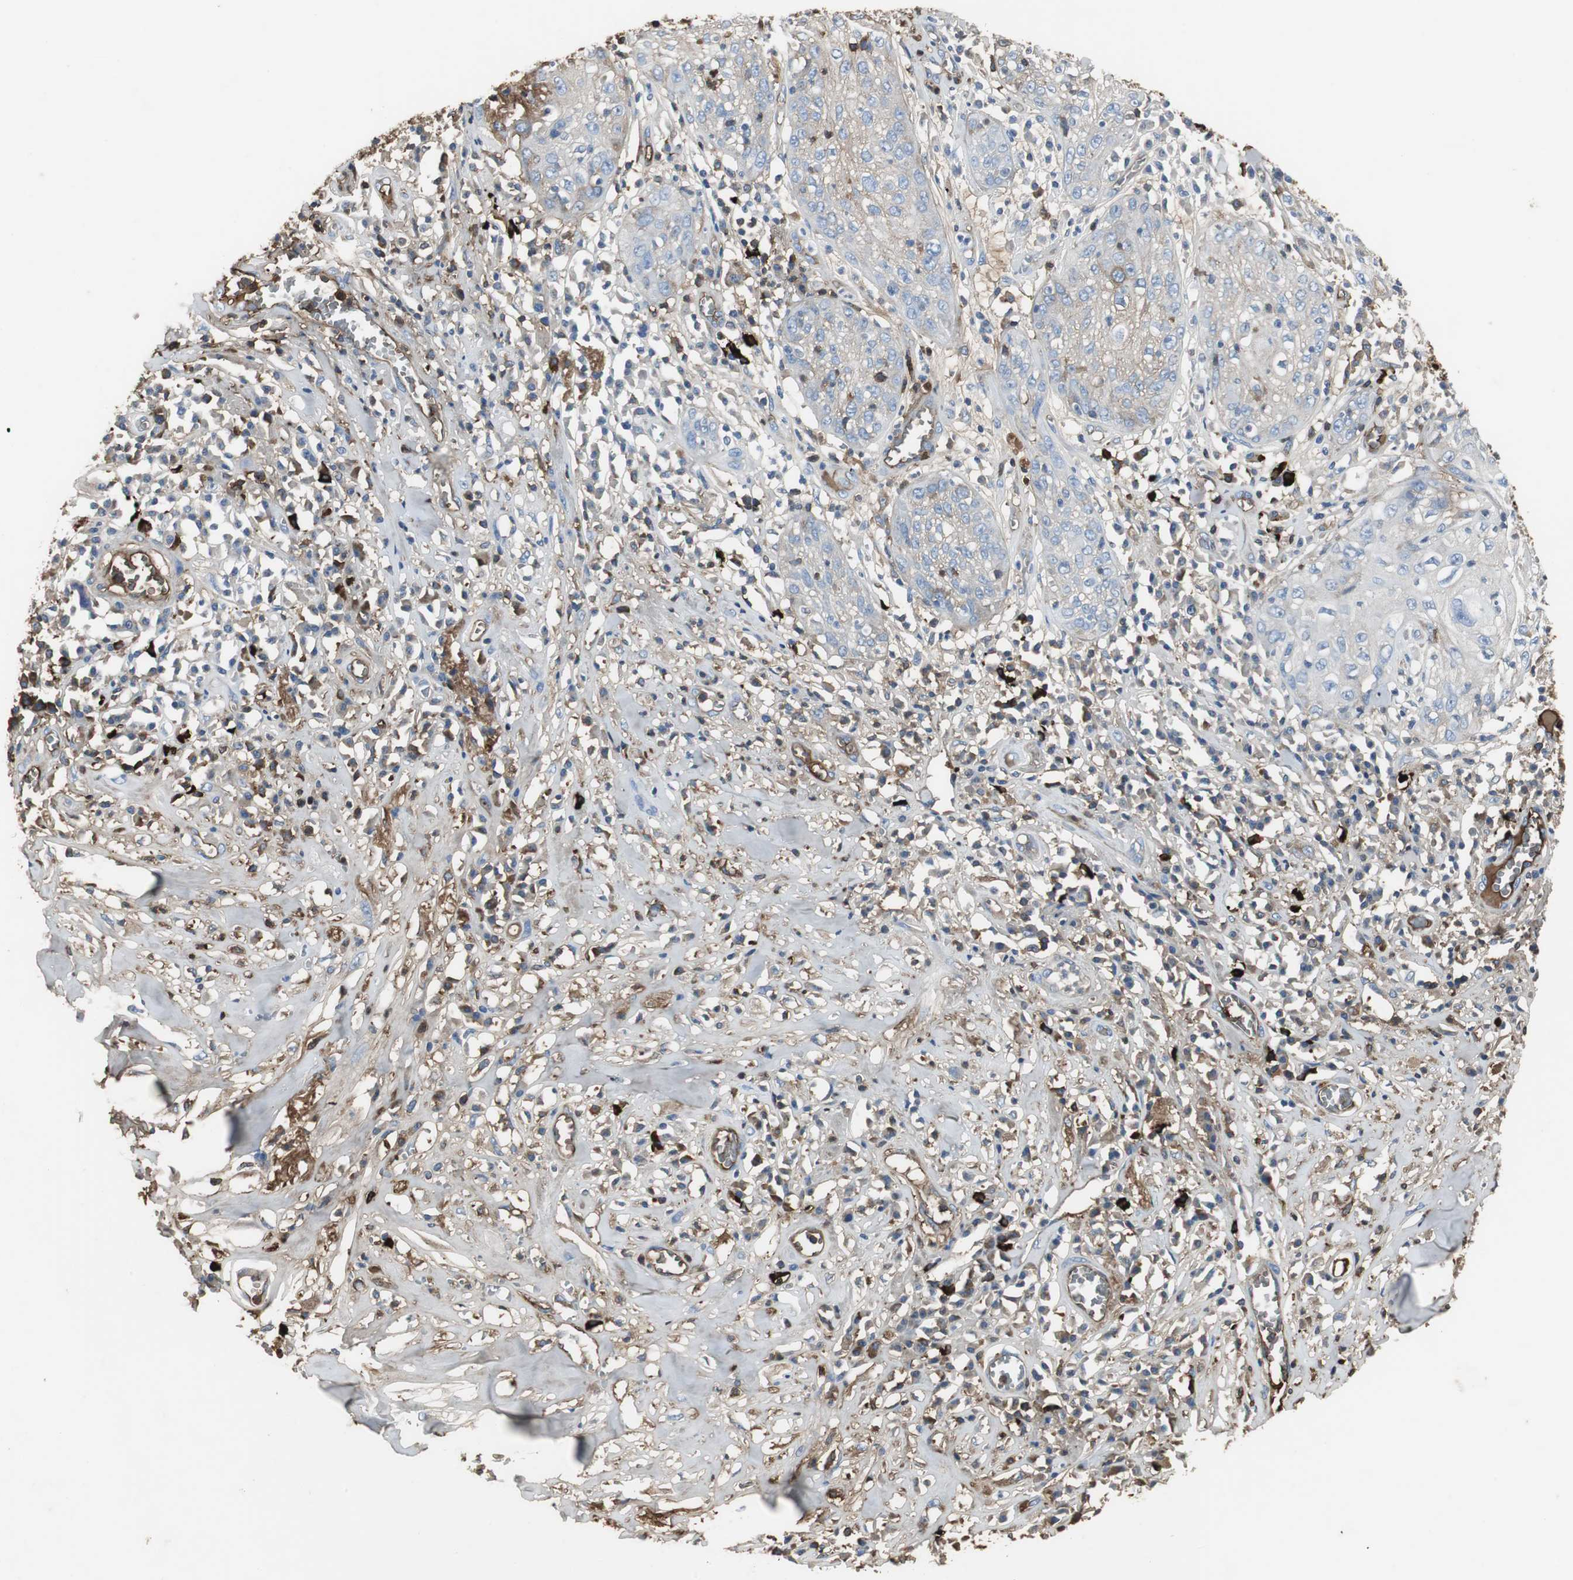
{"staining": {"intensity": "weak", "quantity": "<25%", "location": "cytoplasmic/membranous"}, "tissue": "skin cancer", "cell_type": "Tumor cells", "image_type": "cancer", "snomed": [{"axis": "morphology", "description": "Squamous cell carcinoma, NOS"}, {"axis": "topography", "description": "Skin"}], "caption": "There is no significant expression in tumor cells of skin cancer (squamous cell carcinoma).", "gene": "IGHA1", "patient": {"sex": "male", "age": 65}}